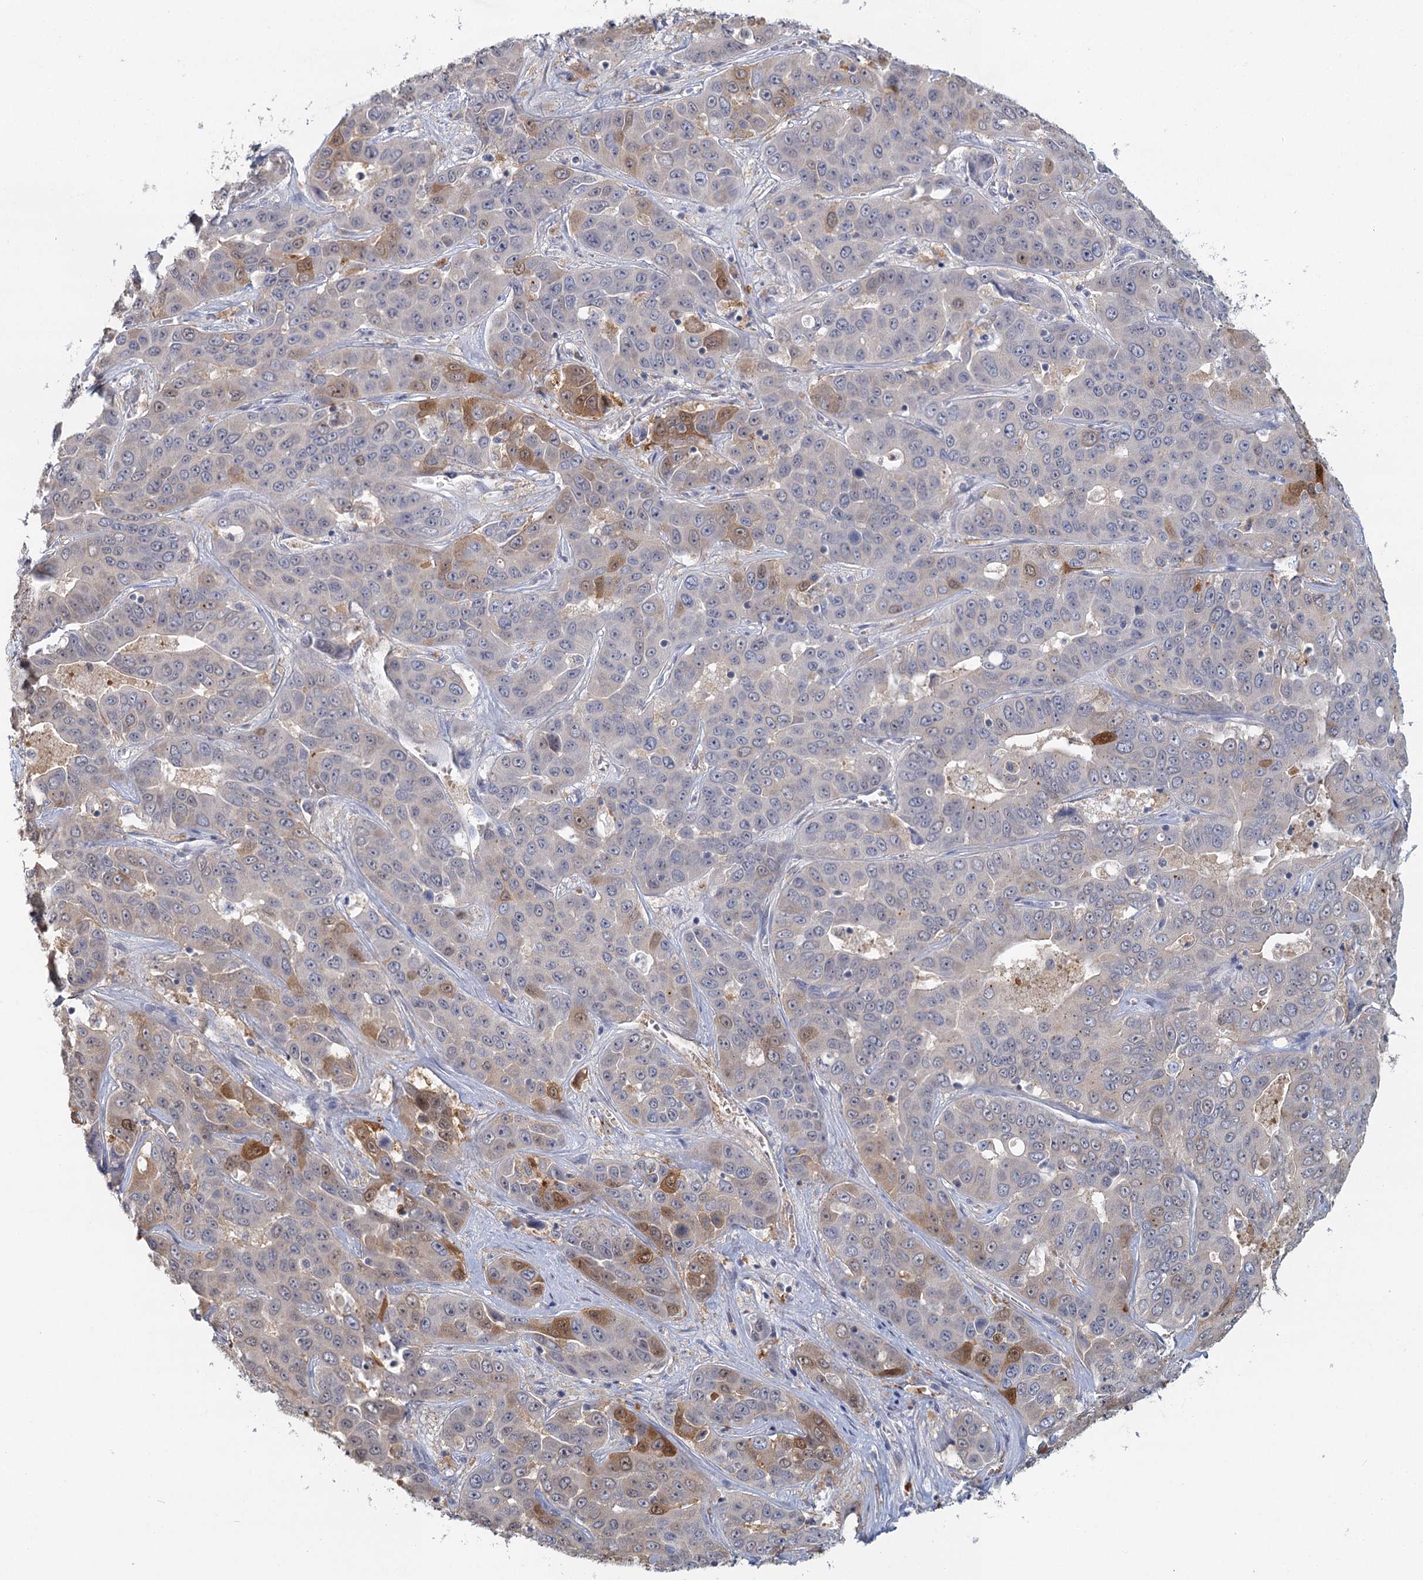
{"staining": {"intensity": "moderate", "quantity": "<25%", "location": "cytoplasmic/membranous,nuclear"}, "tissue": "liver cancer", "cell_type": "Tumor cells", "image_type": "cancer", "snomed": [{"axis": "morphology", "description": "Cholangiocarcinoma"}, {"axis": "topography", "description": "Liver"}], "caption": "An image of human cholangiocarcinoma (liver) stained for a protein shows moderate cytoplasmic/membranous and nuclear brown staining in tumor cells. (DAB = brown stain, brightfield microscopy at high magnification).", "gene": "MYO7B", "patient": {"sex": "female", "age": 52}}